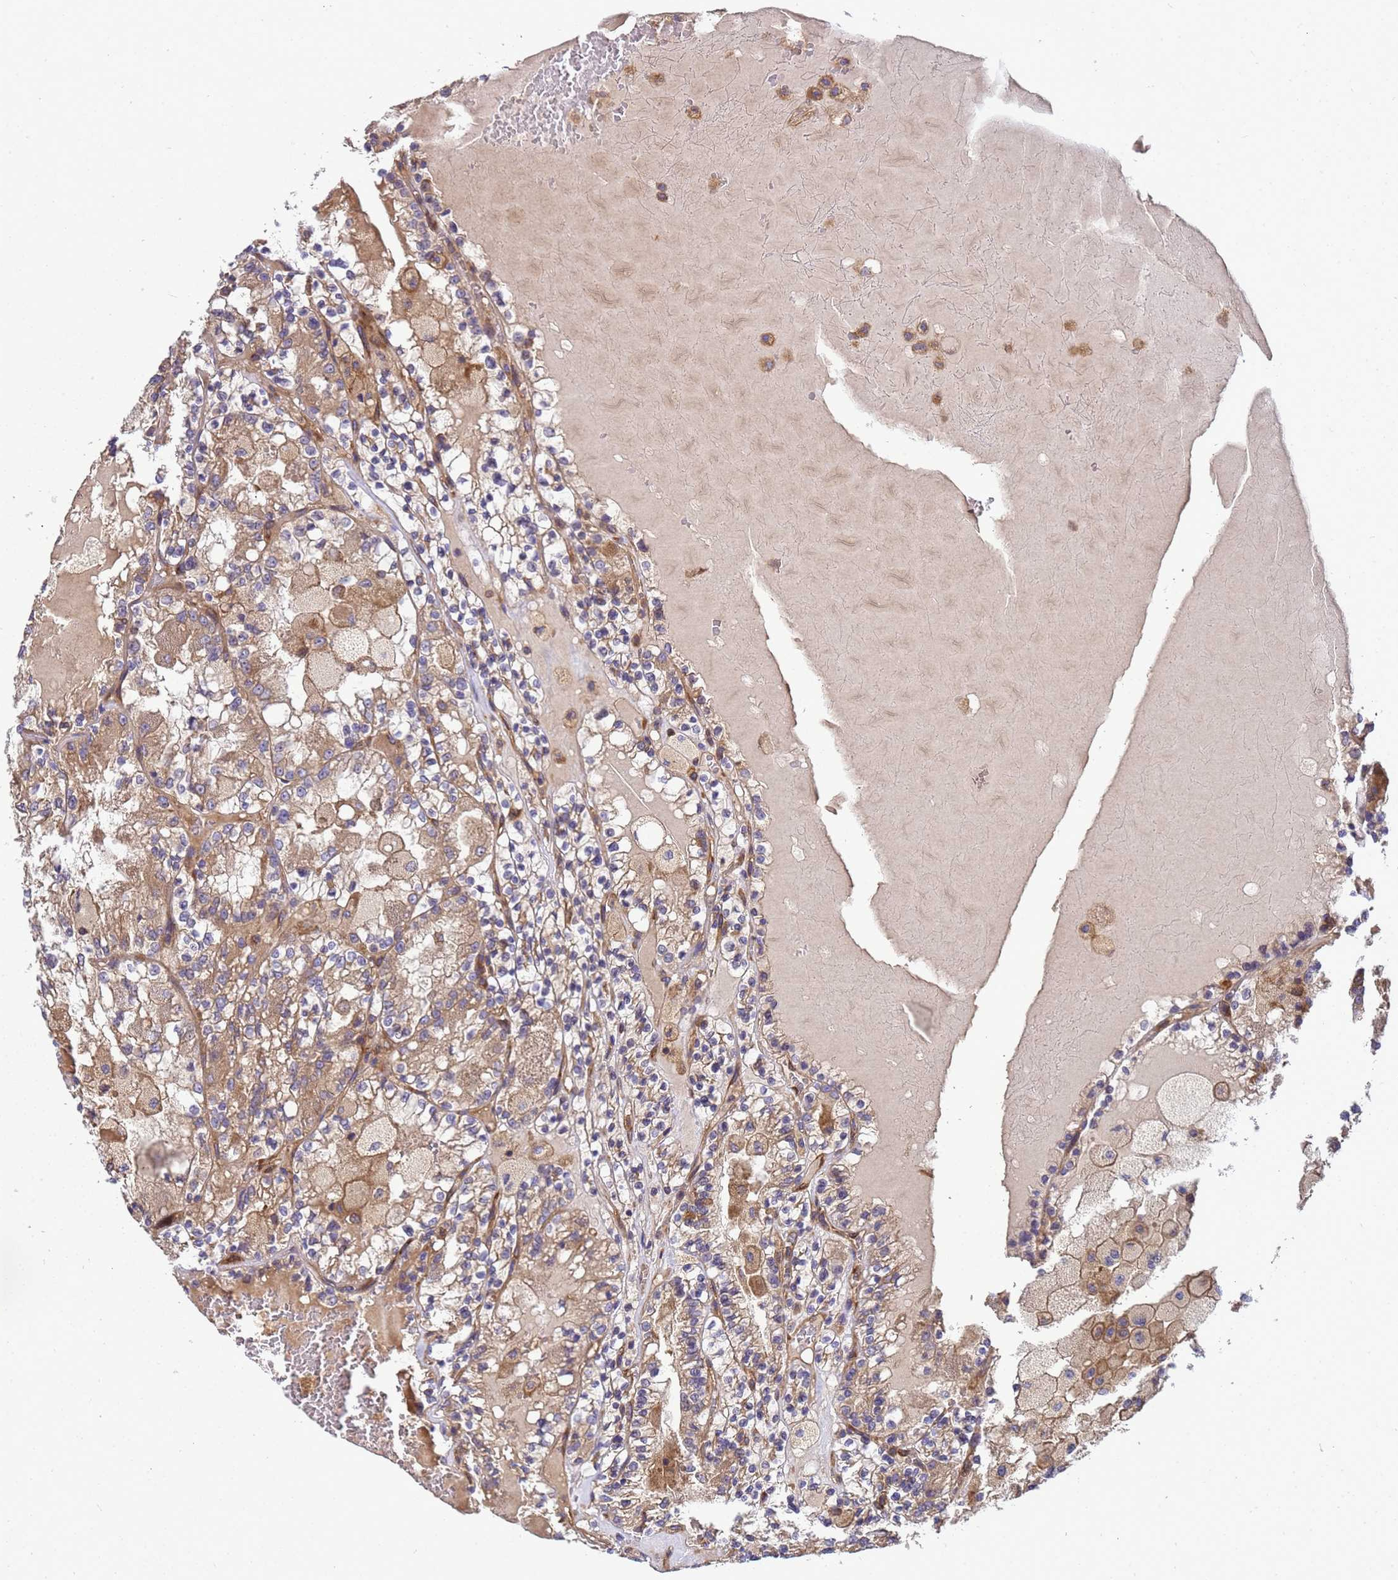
{"staining": {"intensity": "moderate", "quantity": ">75%", "location": "cytoplasmic/membranous"}, "tissue": "renal cancer", "cell_type": "Tumor cells", "image_type": "cancer", "snomed": [{"axis": "morphology", "description": "Adenocarcinoma, NOS"}, {"axis": "topography", "description": "Kidney"}], "caption": "Brown immunohistochemical staining in renal cancer exhibits moderate cytoplasmic/membranous staining in approximately >75% of tumor cells. (IHC, brightfield microscopy, high magnification).", "gene": "BECN1", "patient": {"sex": "female", "age": 56}}